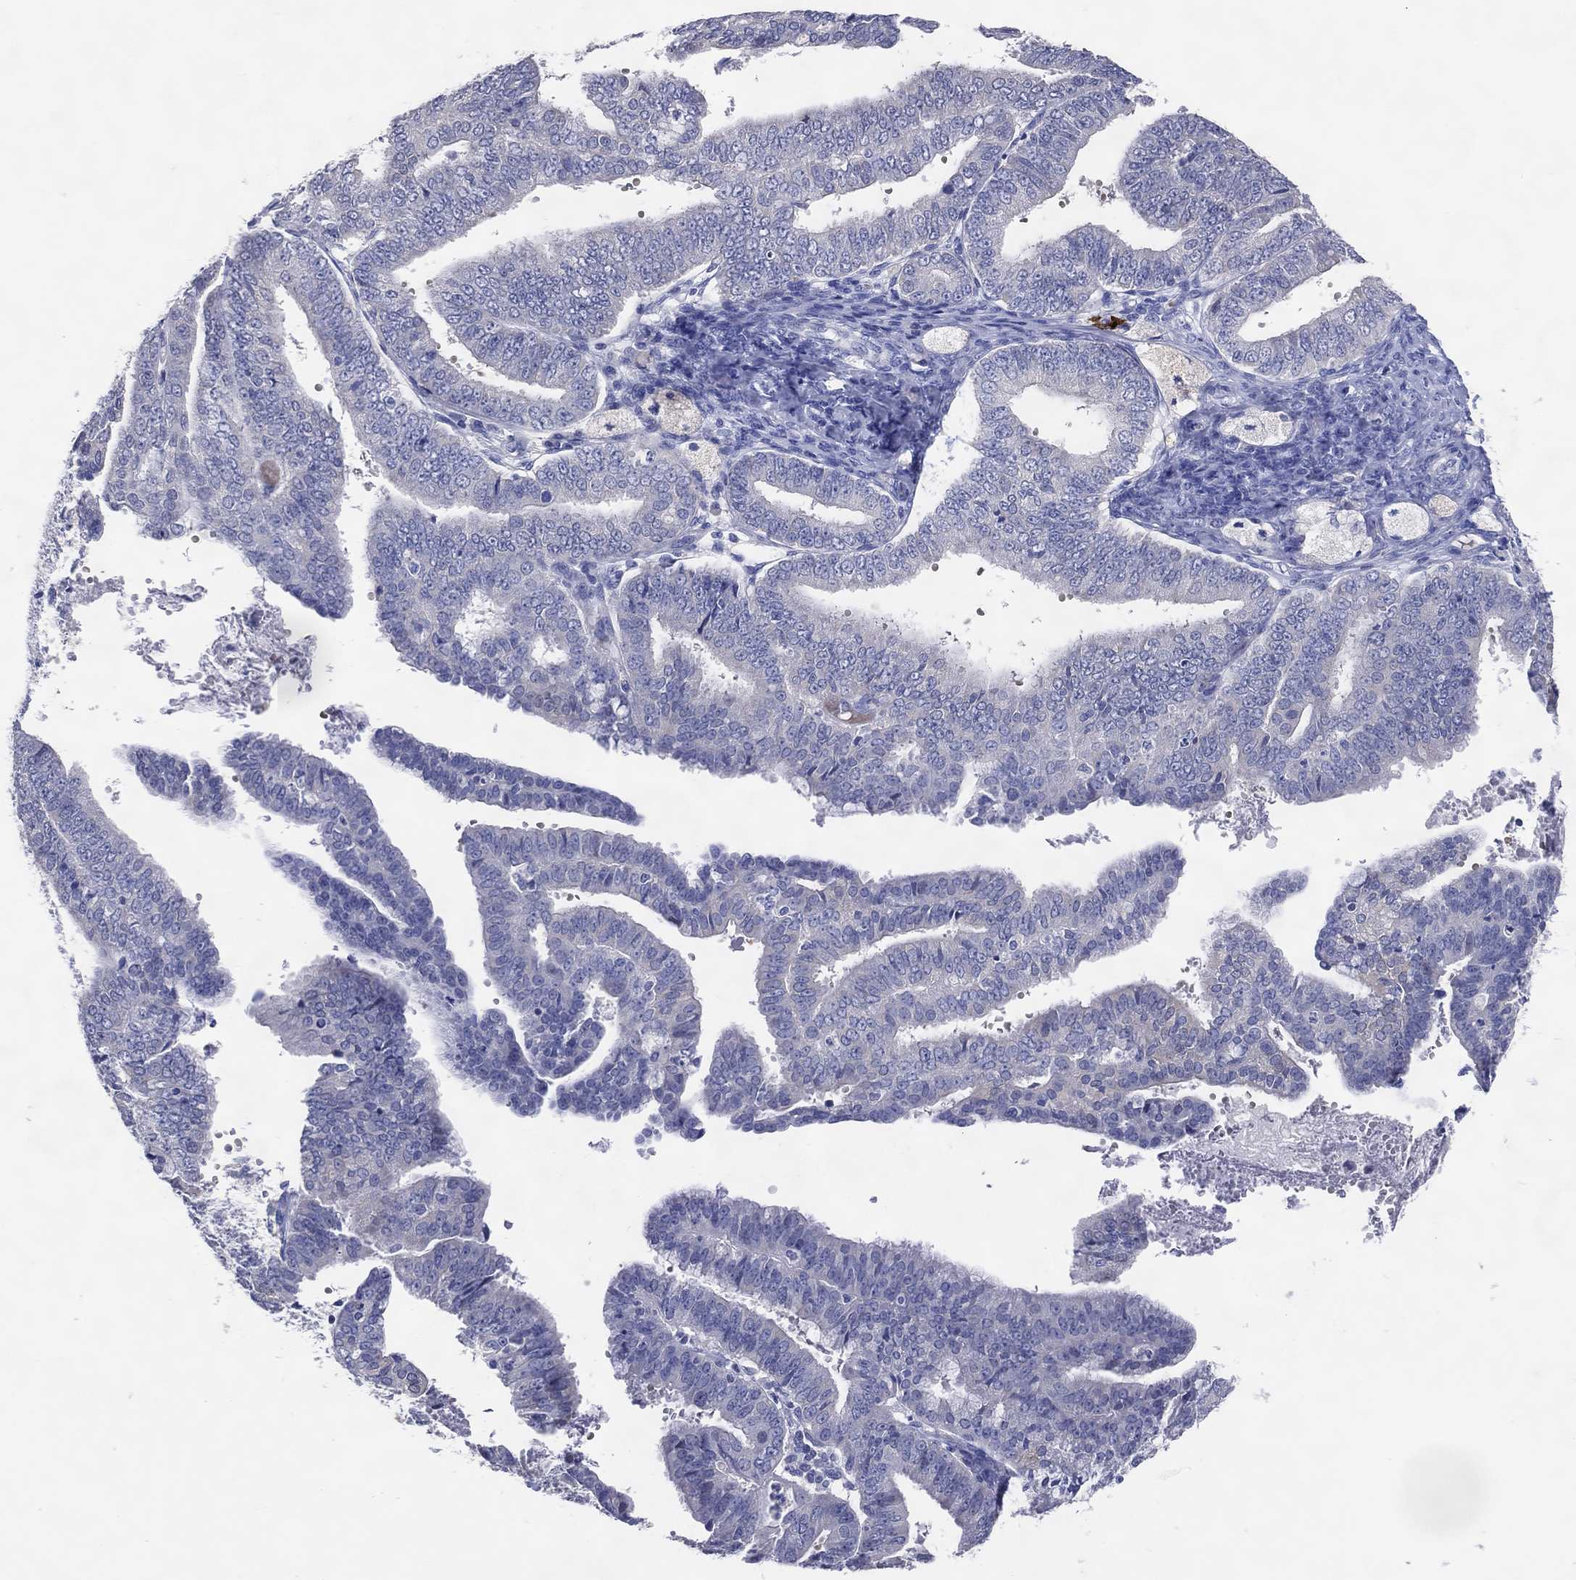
{"staining": {"intensity": "negative", "quantity": "none", "location": "none"}, "tissue": "endometrial cancer", "cell_type": "Tumor cells", "image_type": "cancer", "snomed": [{"axis": "morphology", "description": "Adenocarcinoma, NOS"}, {"axis": "topography", "description": "Endometrium"}], "caption": "Image shows no protein positivity in tumor cells of endometrial cancer (adenocarcinoma) tissue.", "gene": "DNAH6", "patient": {"sex": "female", "age": 63}}